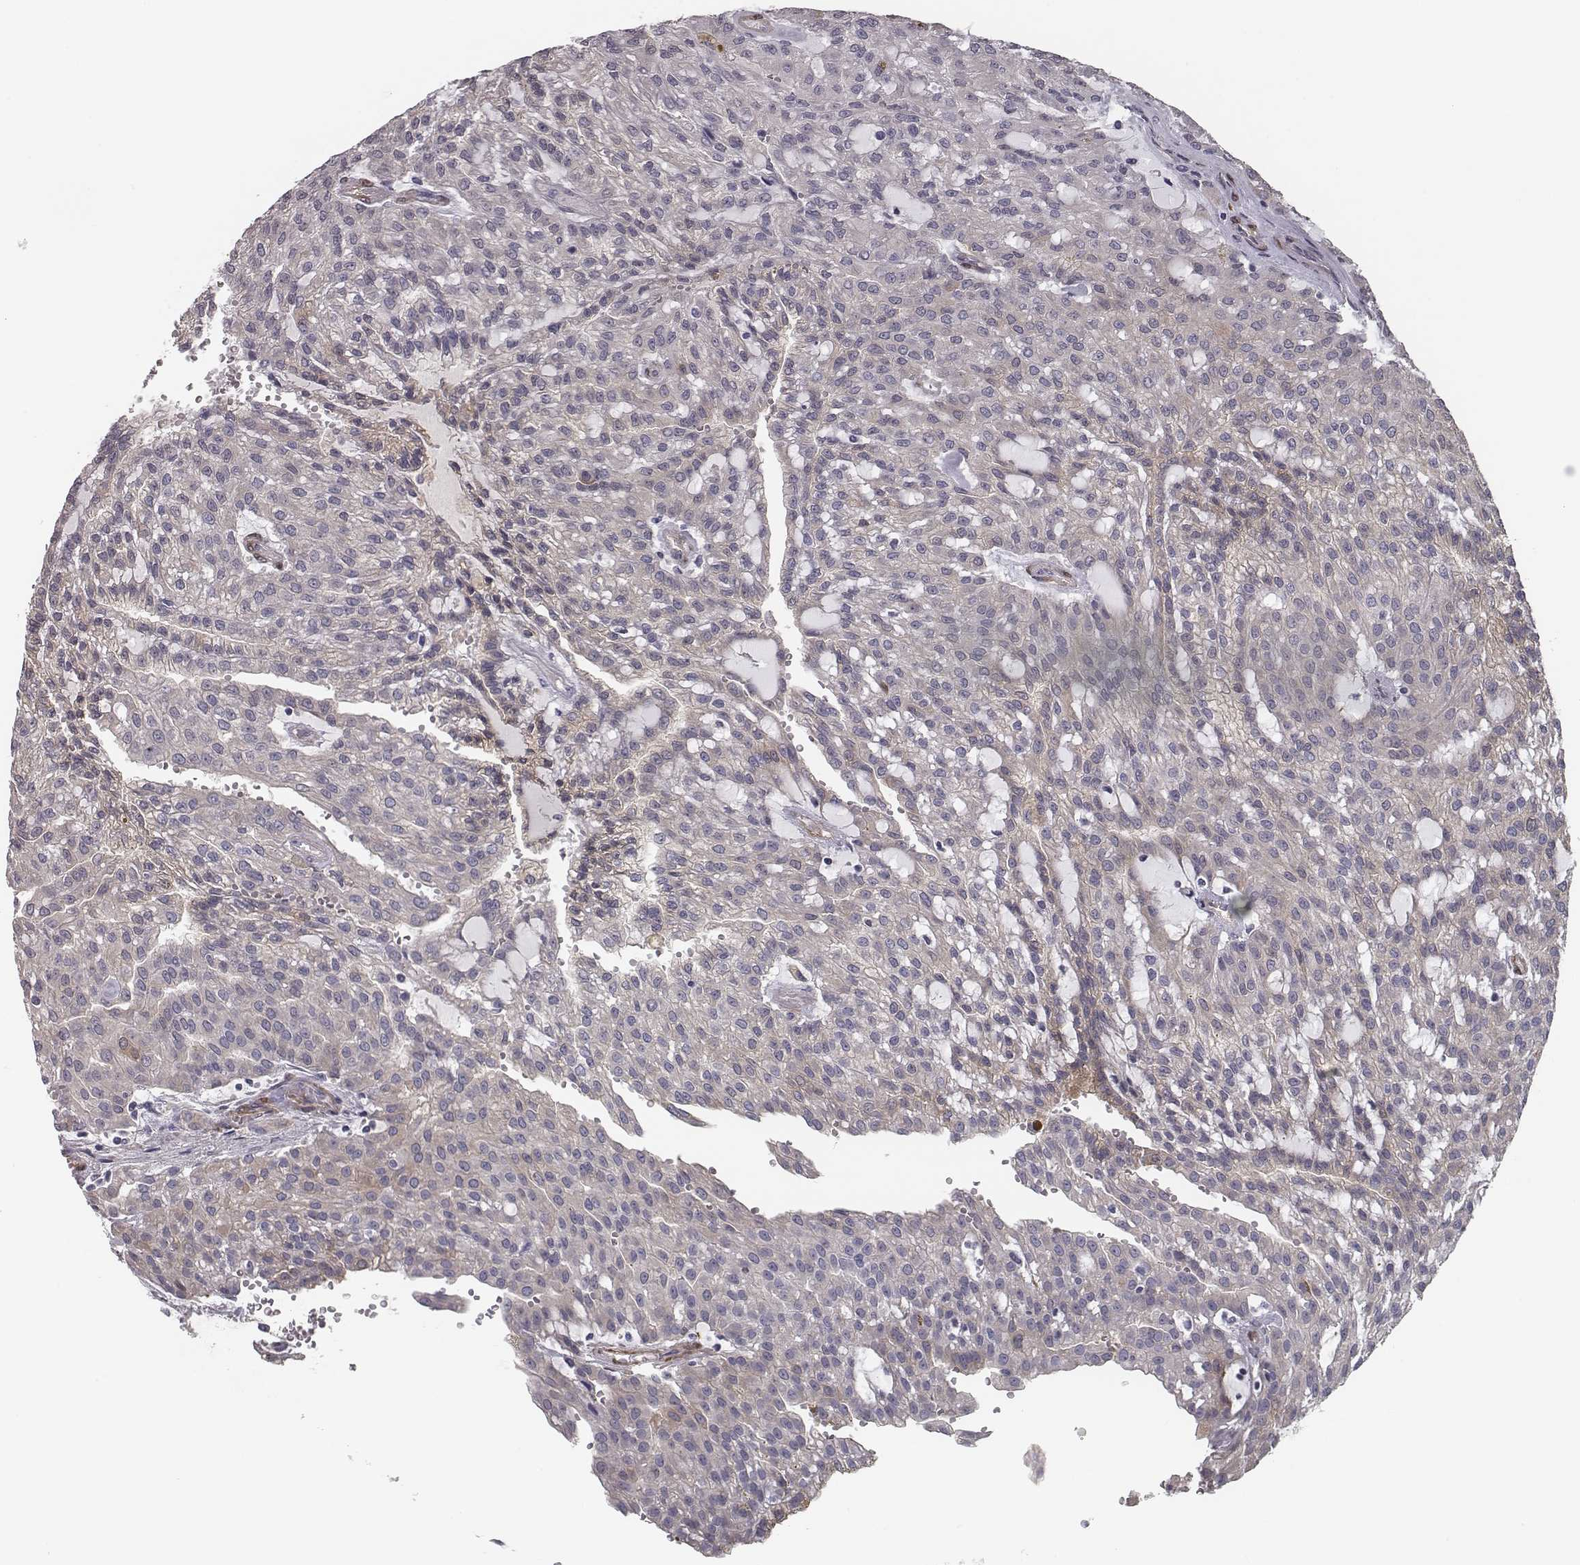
{"staining": {"intensity": "negative", "quantity": "none", "location": "none"}, "tissue": "renal cancer", "cell_type": "Tumor cells", "image_type": "cancer", "snomed": [{"axis": "morphology", "description": "Adenocarcinoma, NOS"}, {"axis": "topography", "description": "Kidney"}], "caption": "Tumor cells show no significant protein positivity in renal adenocarcinoma.", "gene": "ISYNA1", "patient": {"sex": "male", "age": 63}}